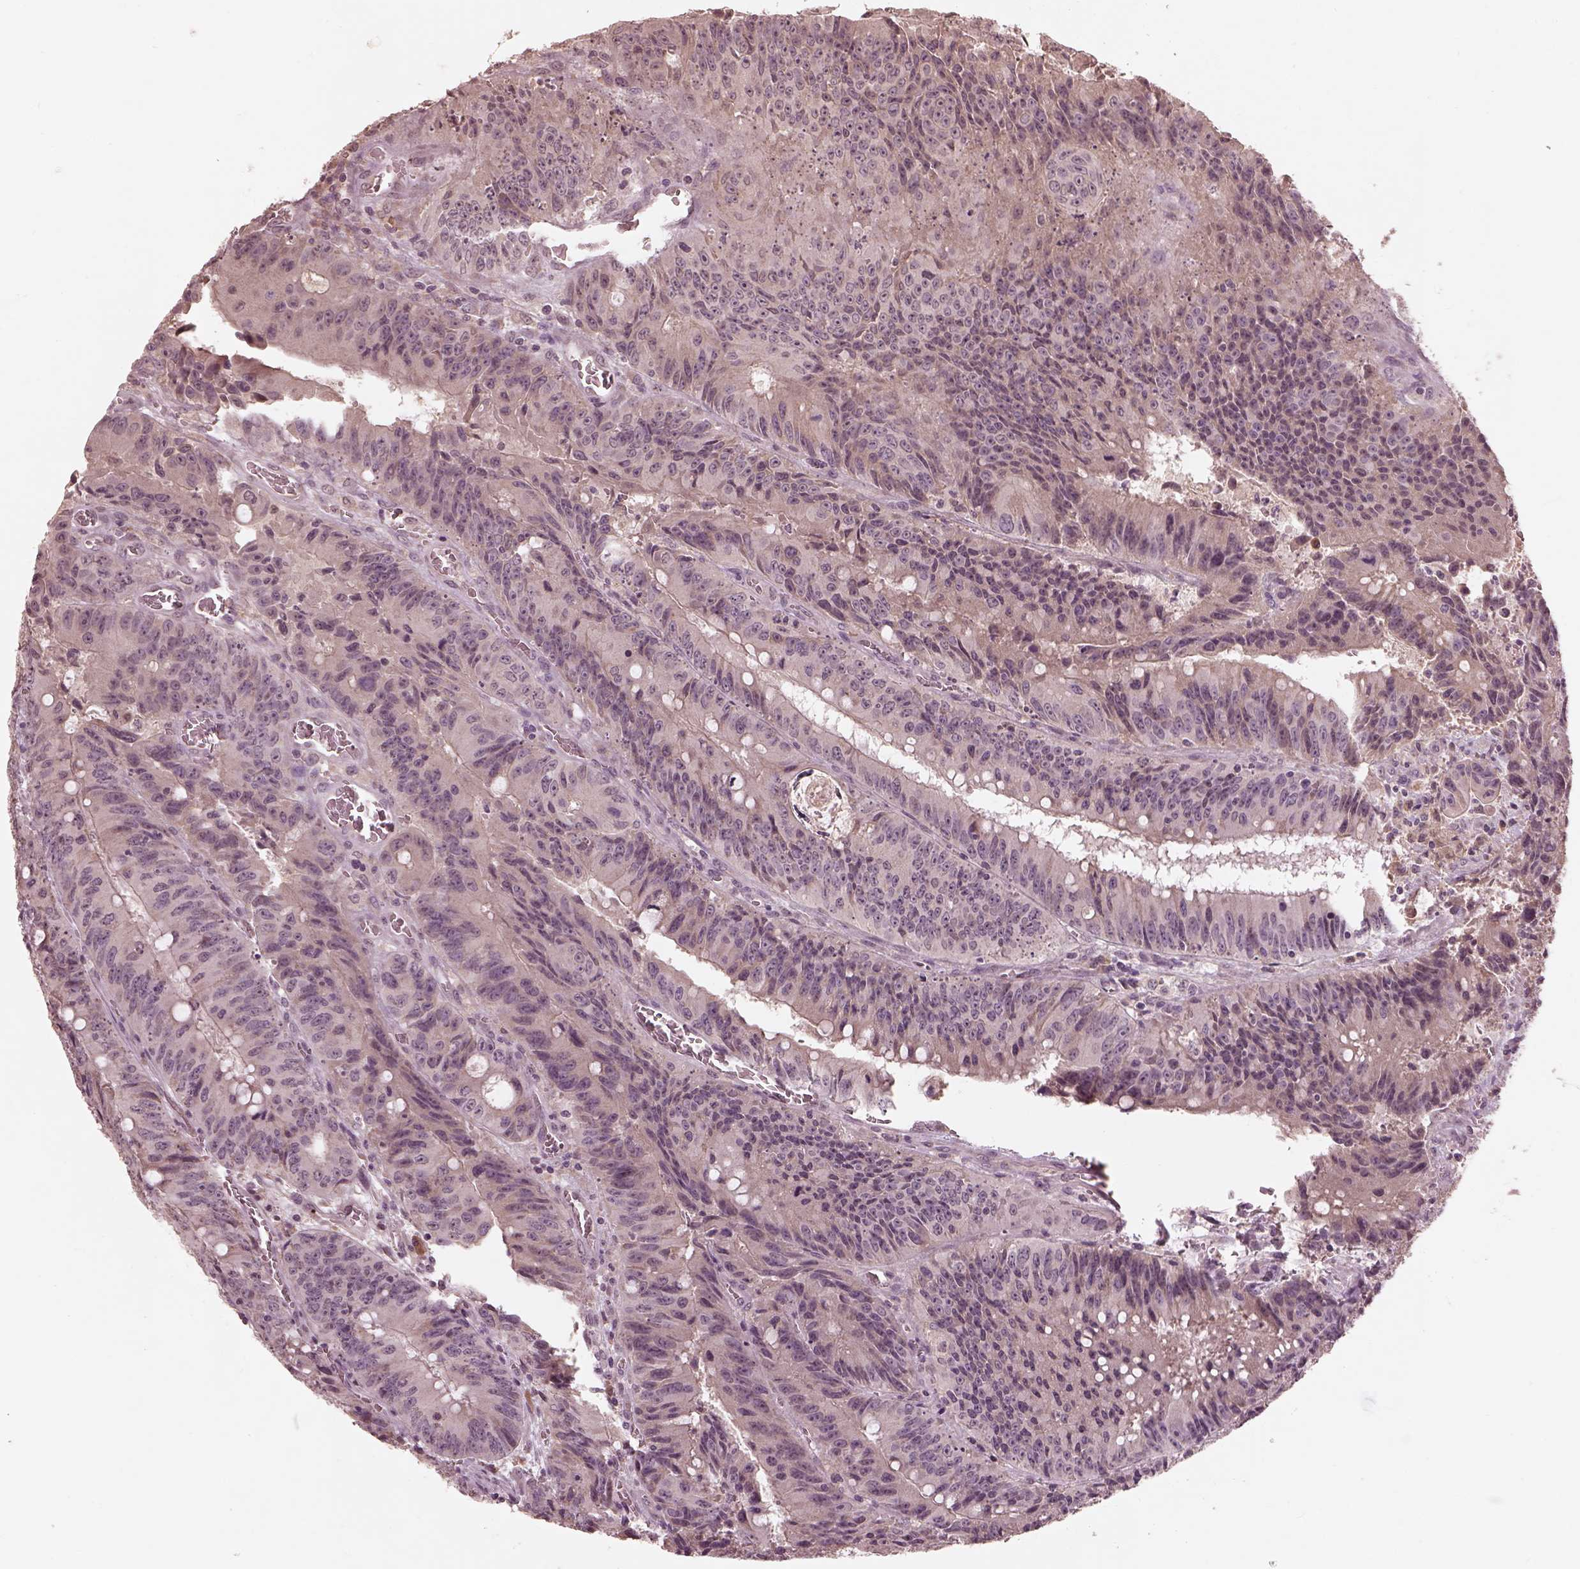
{"staining": {"intensity": "negative", "quantity": "none", "location": "none"}, "tissue": "colorectal cancer", "cell_type": "Tumor cells", "image_type": "cancer", "snomed": [{"axis": "morphology", "description": "Adenocarcinoma, NOS"}, {"axis": "topography", "description": "Rectum"}], "caption": "This is an immunohistochemistry (IHC) micrograph of human colorectal adenocarcinoma. There is no staining in tumor cells.", "gene": "CALR3", "patient": {"sex": "female", "age": 72}}